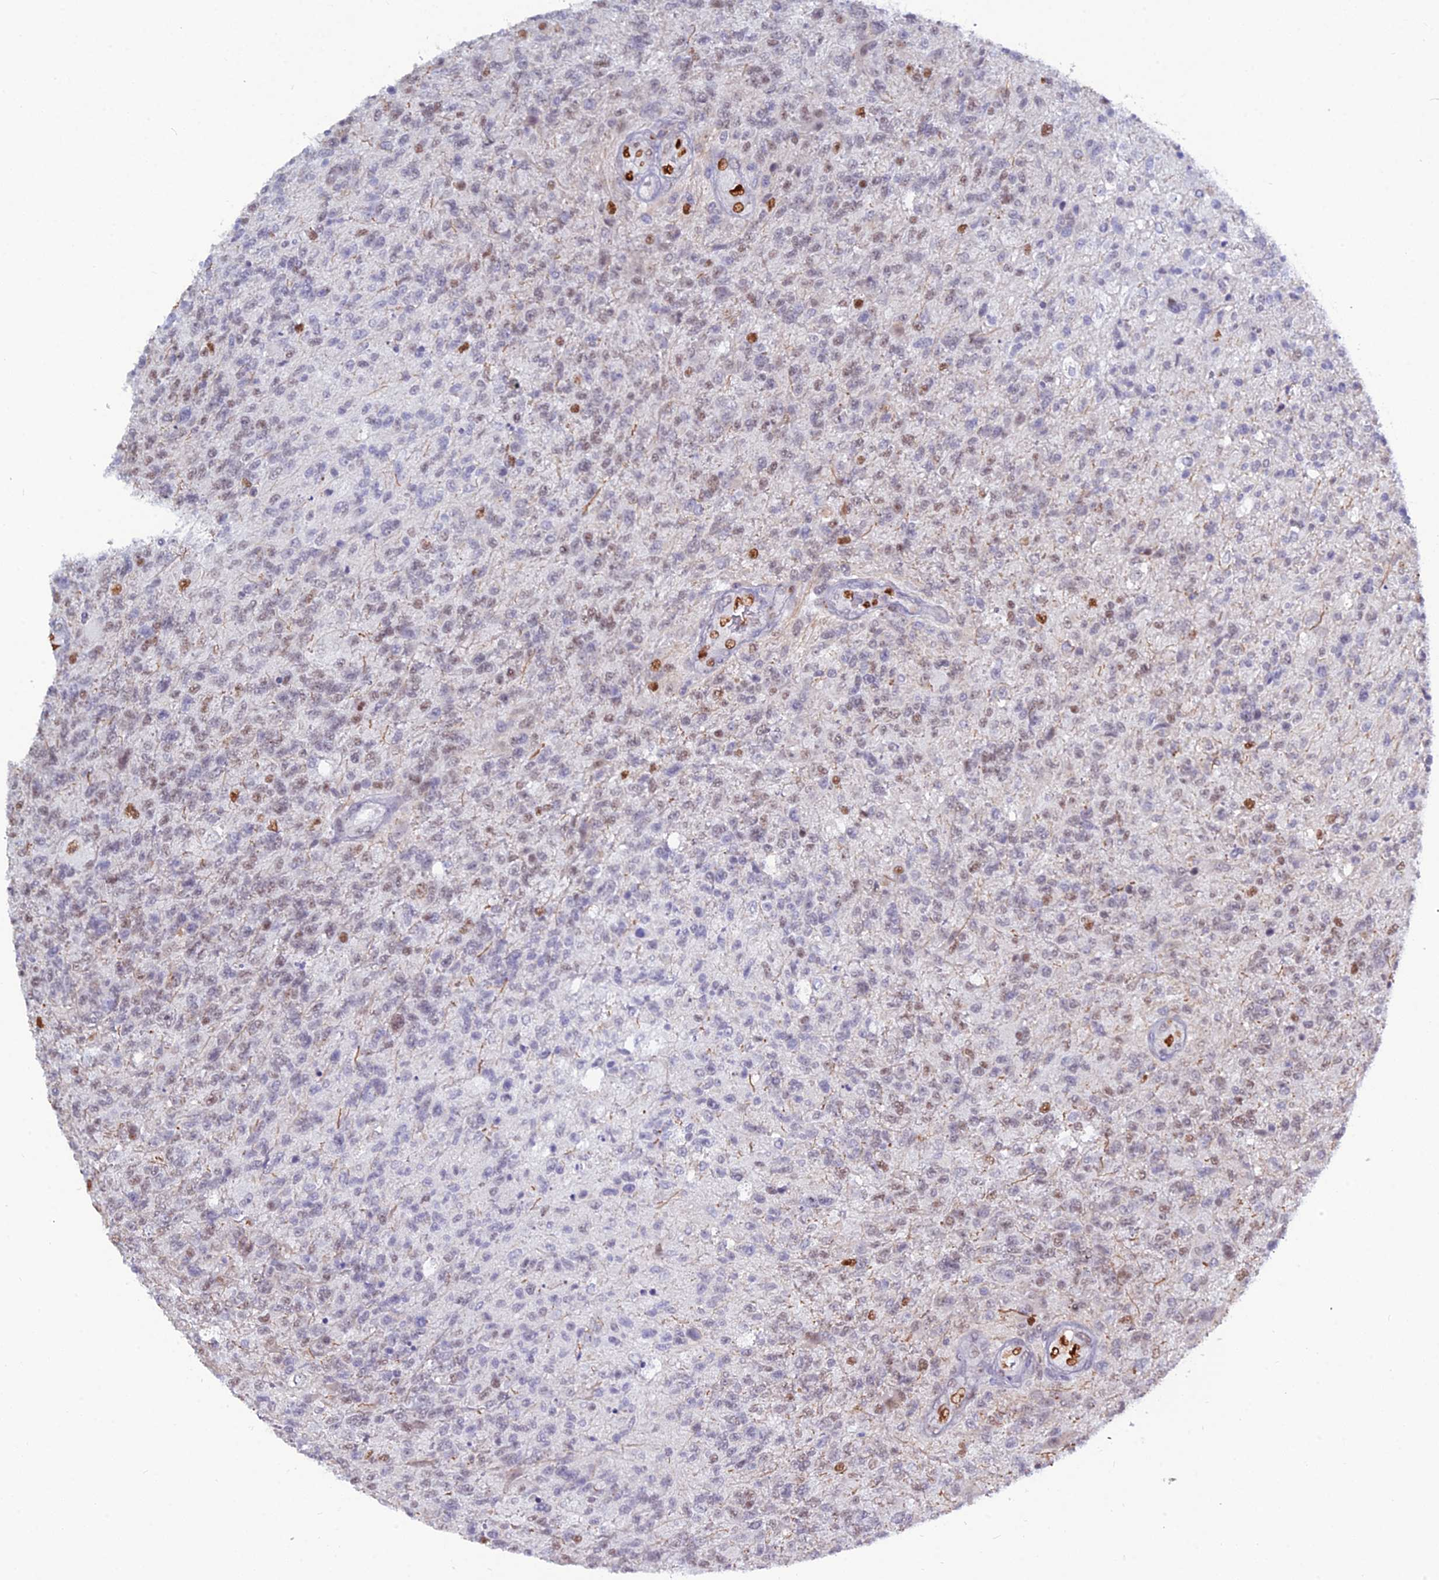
{"staining": {"intensity": "weak", "quantity": "<25%", "location": "nuclear"}, "tissue": "glioma", "cell_type": "Tumor cells", "image_type": "cancer", "snomed": [{"axis": "morphology", "description": "Glioma, malignant, High grade"}, {"axis": "topography", "description": "Brain"}], "caption": "The immunohistochemistry photomicrograph has no significant expression in tumor cells of malignant glioma (high-grade) tissue.", "gene": "NOL4L", "patient": {"sex": "male", "age": 56}}